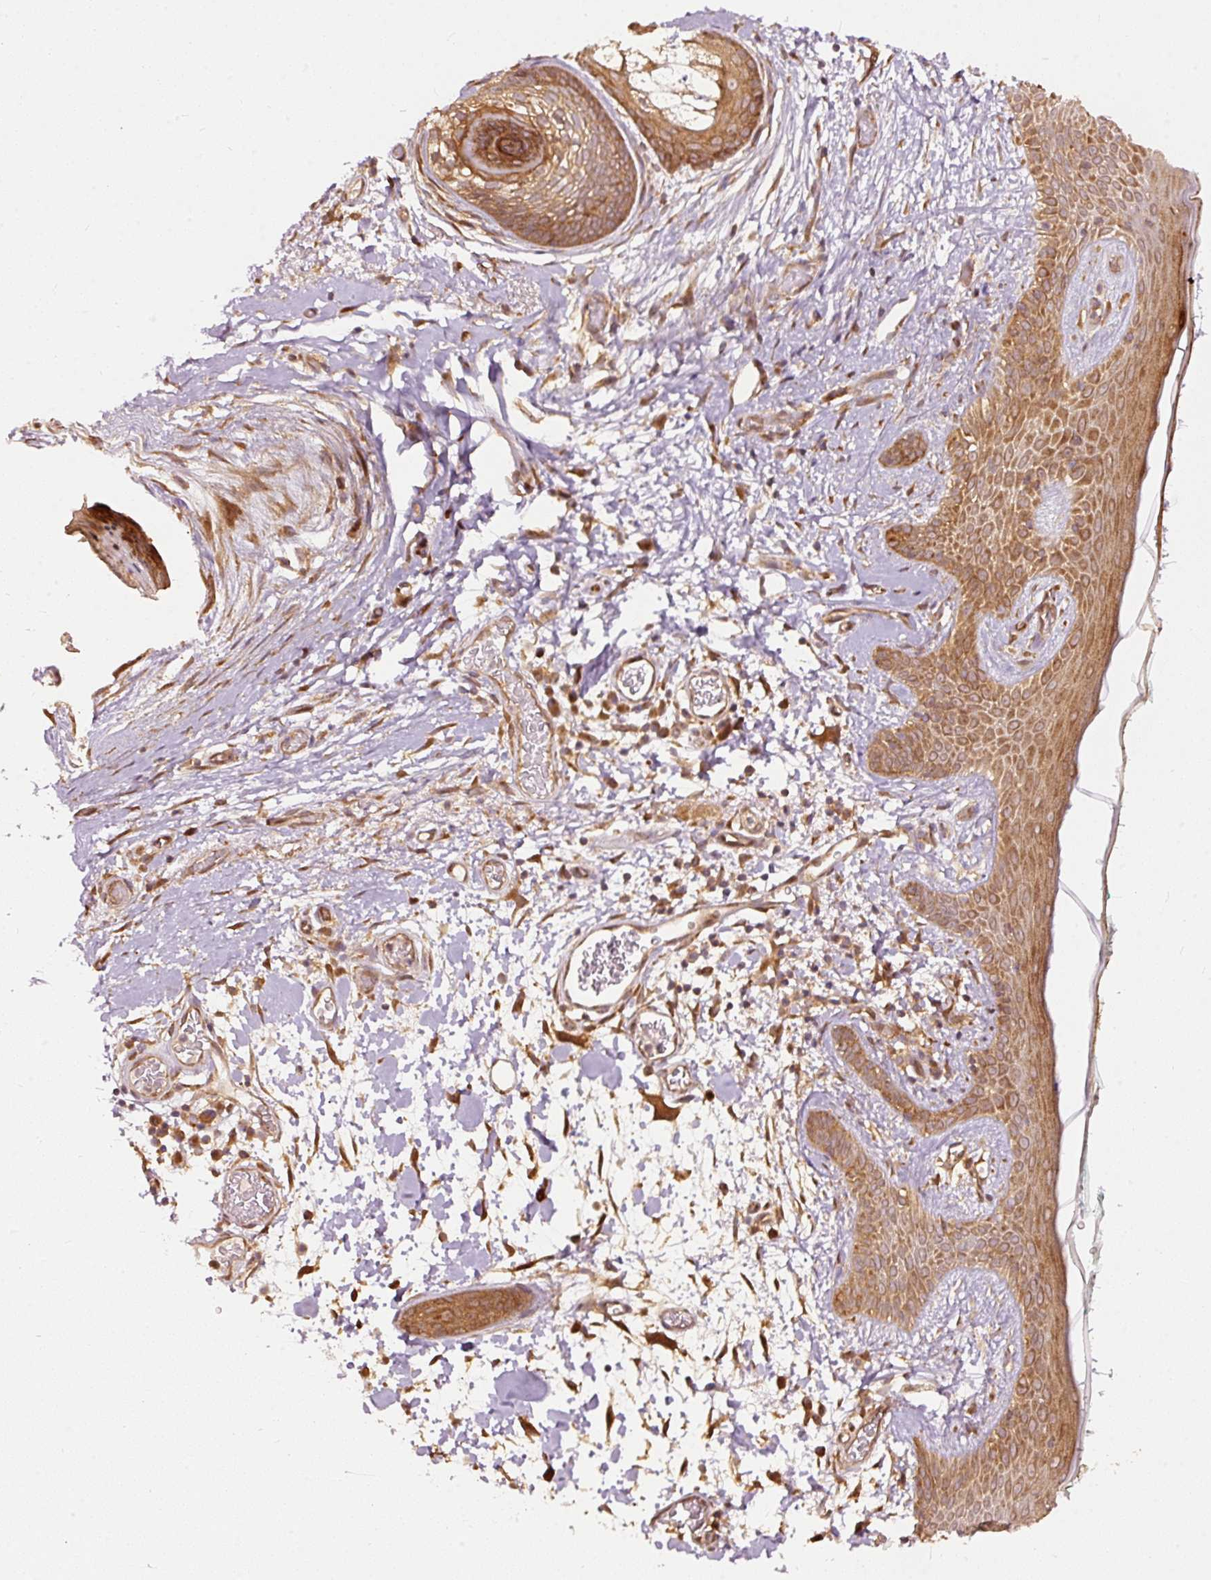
{"staining": {"intensity": "strong", "quantity": ">75%", "location": "cytoplasmic/membranous"}, "tissue": "skin", "cell_type": "Fibroblasts", "image_type": "normal", "snomed": [{"axis": "morphology", "description": "Normal tissue, NOS"}, {"axis": "topography", "description": "Skin"}], "caption": "Immunohistochemical staining of normal human skin reveals high levels of strong cytoplasmic/membranous positivity in approximately >75% of fibroblasts. The protein of interest is shown in brown color, while the nuclei are stained blue.", "gene": "EIF3B", "patient": {"sex": "male", "age": 79}}